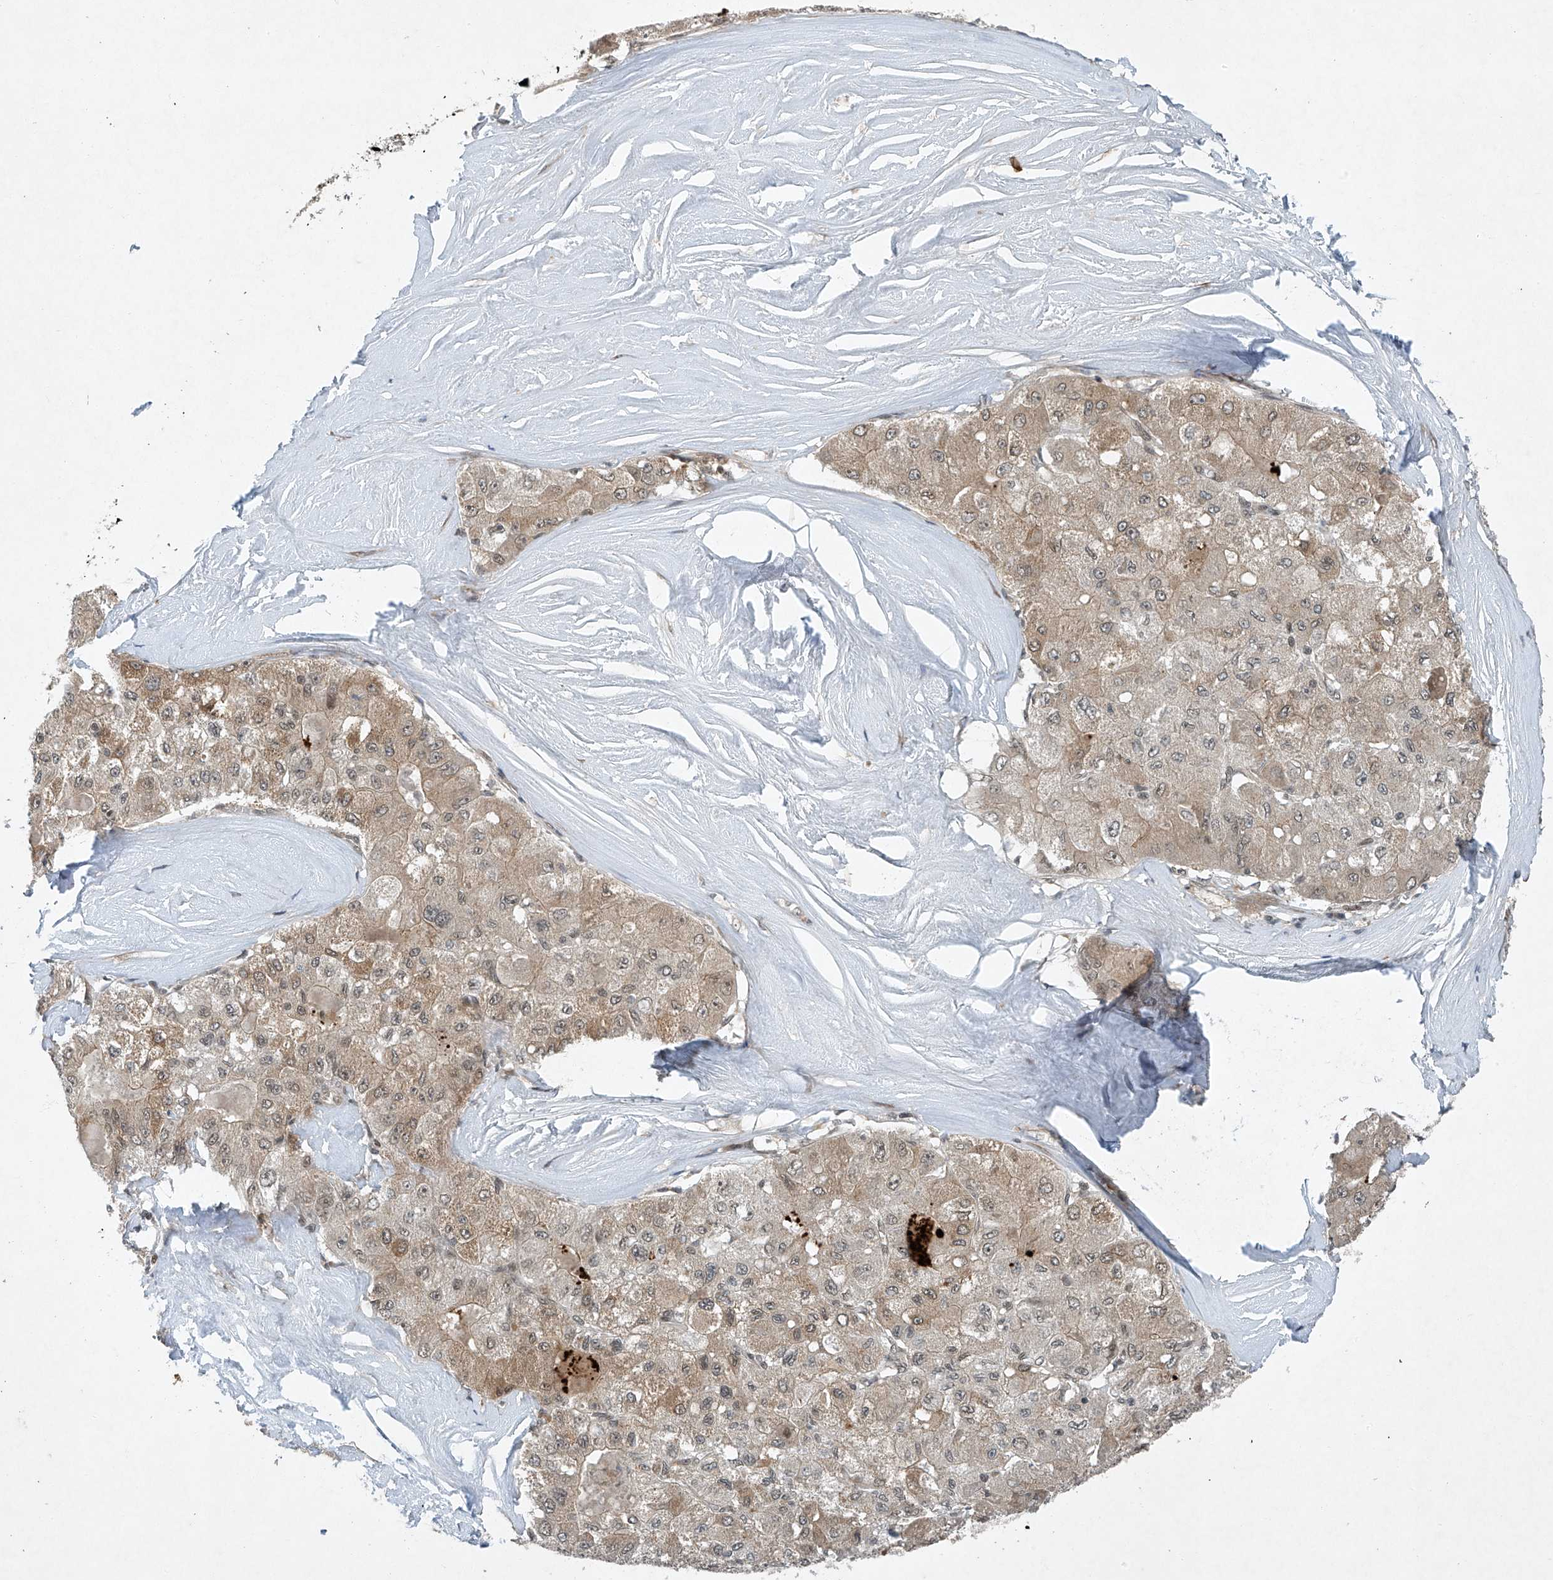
{"staining": {"intensity": "weak", "quantity": ">75%", "location": "cytoplasmic/membranous"}, "tissue": "liver cancer", "cell_type": "Tumor cells", "image_type": "cancer", "snomed": [{"axis": "morphology", "description": "Carcinoma, Hepatocellular, NOS"}, {"axis": "topography", "description": "Liver"}], "caption": "A histopathology image of liver hepatocellular carcinoma stained for a protein reveals weak cytoplasmic/membranous brown staining in tumor cells. (IHC, brightfield microscopy, high magnification).", "gene": "TAF8", "patient": {"sex": "male", "age": 80}}